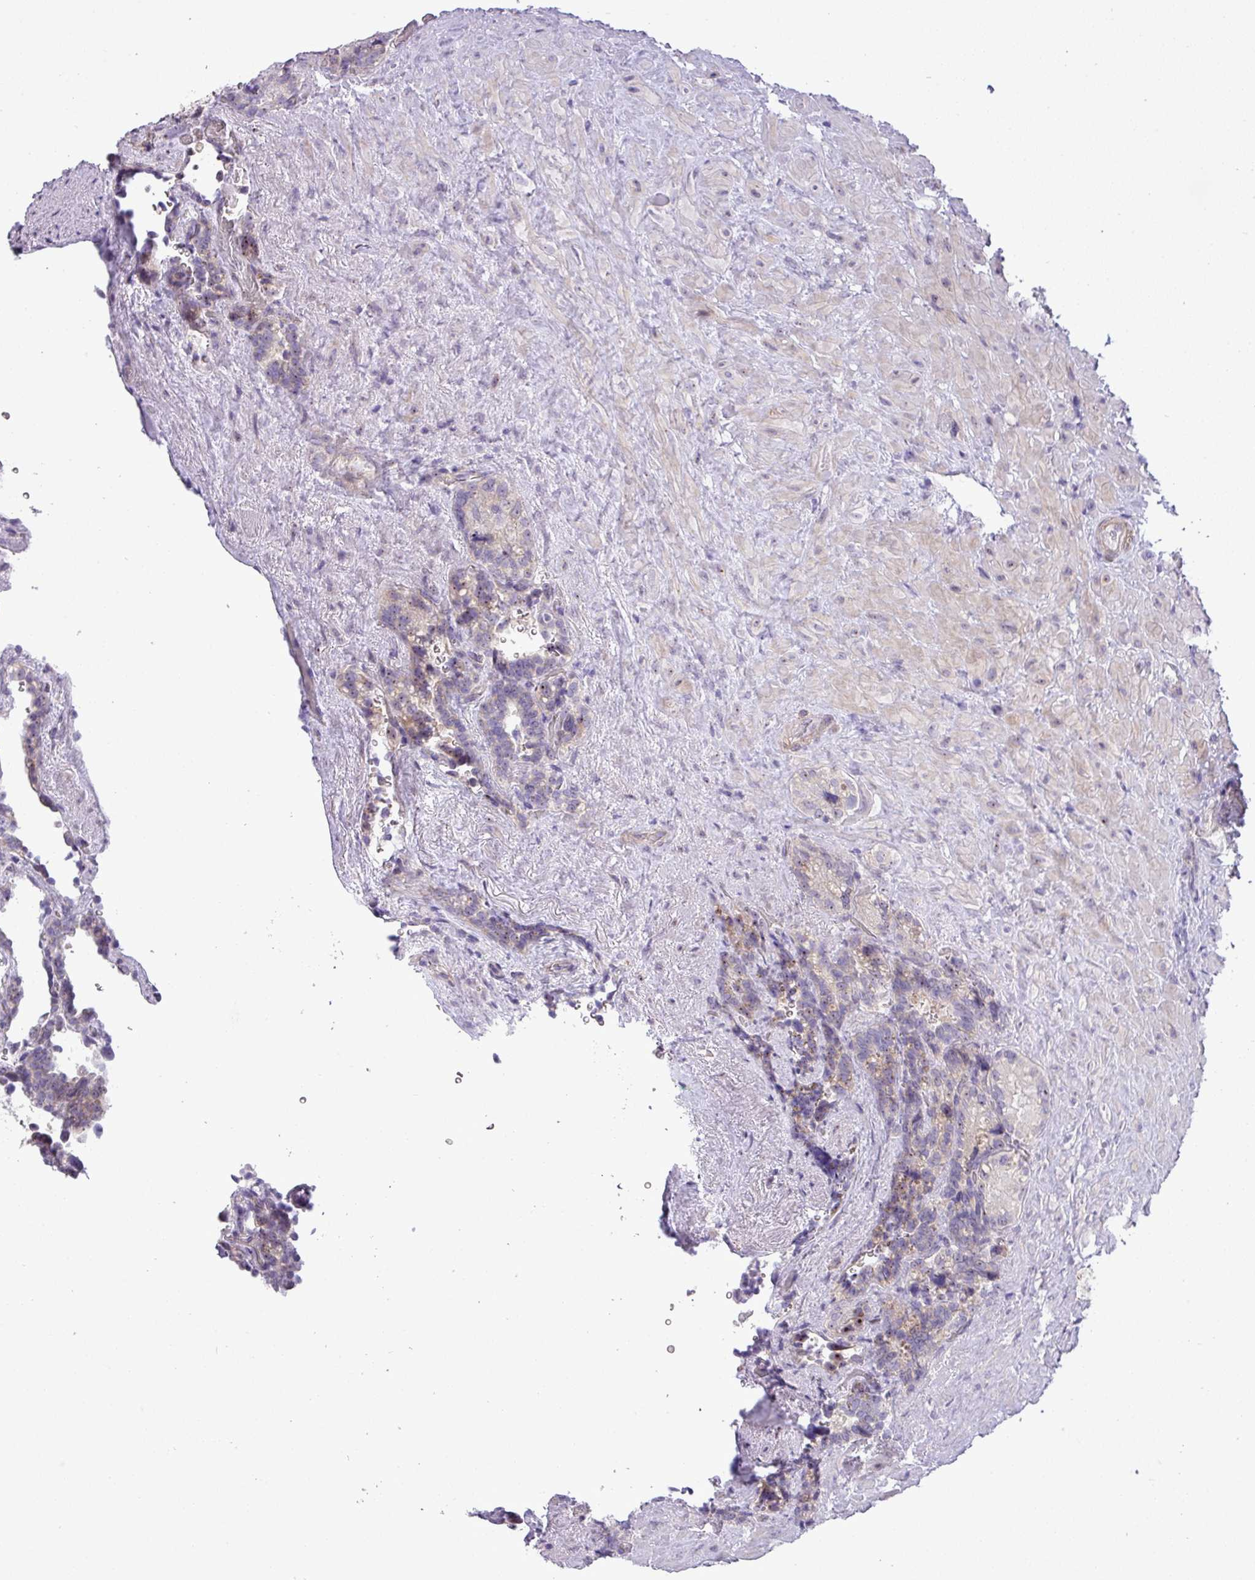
{"staining": {"intensity": "weak", "quantity": "<25%", "location": "cytoplasmic/membranous"}, "tissue": "seminal vesicle", "cell_type": "Glandular cells", "image_type": "normal", "snomed": [{"axis": "morphology", "description": "Normal tissue, NOS"}, {"axis": "topography", "description": "Seminal veicle"}], "caption": "Immunohistochemistry (IHC) photomicrograph of unremarkable seminal vesicle: seminal vesicle stained with DAB reveals no significant protein positivity in glandular cells. The staining is performed using DAB brown chromogen with nuclei counter-stained in using hematoxylin.", "gene": "MAK16", "patient": {"sex": "male", "age": 62}}